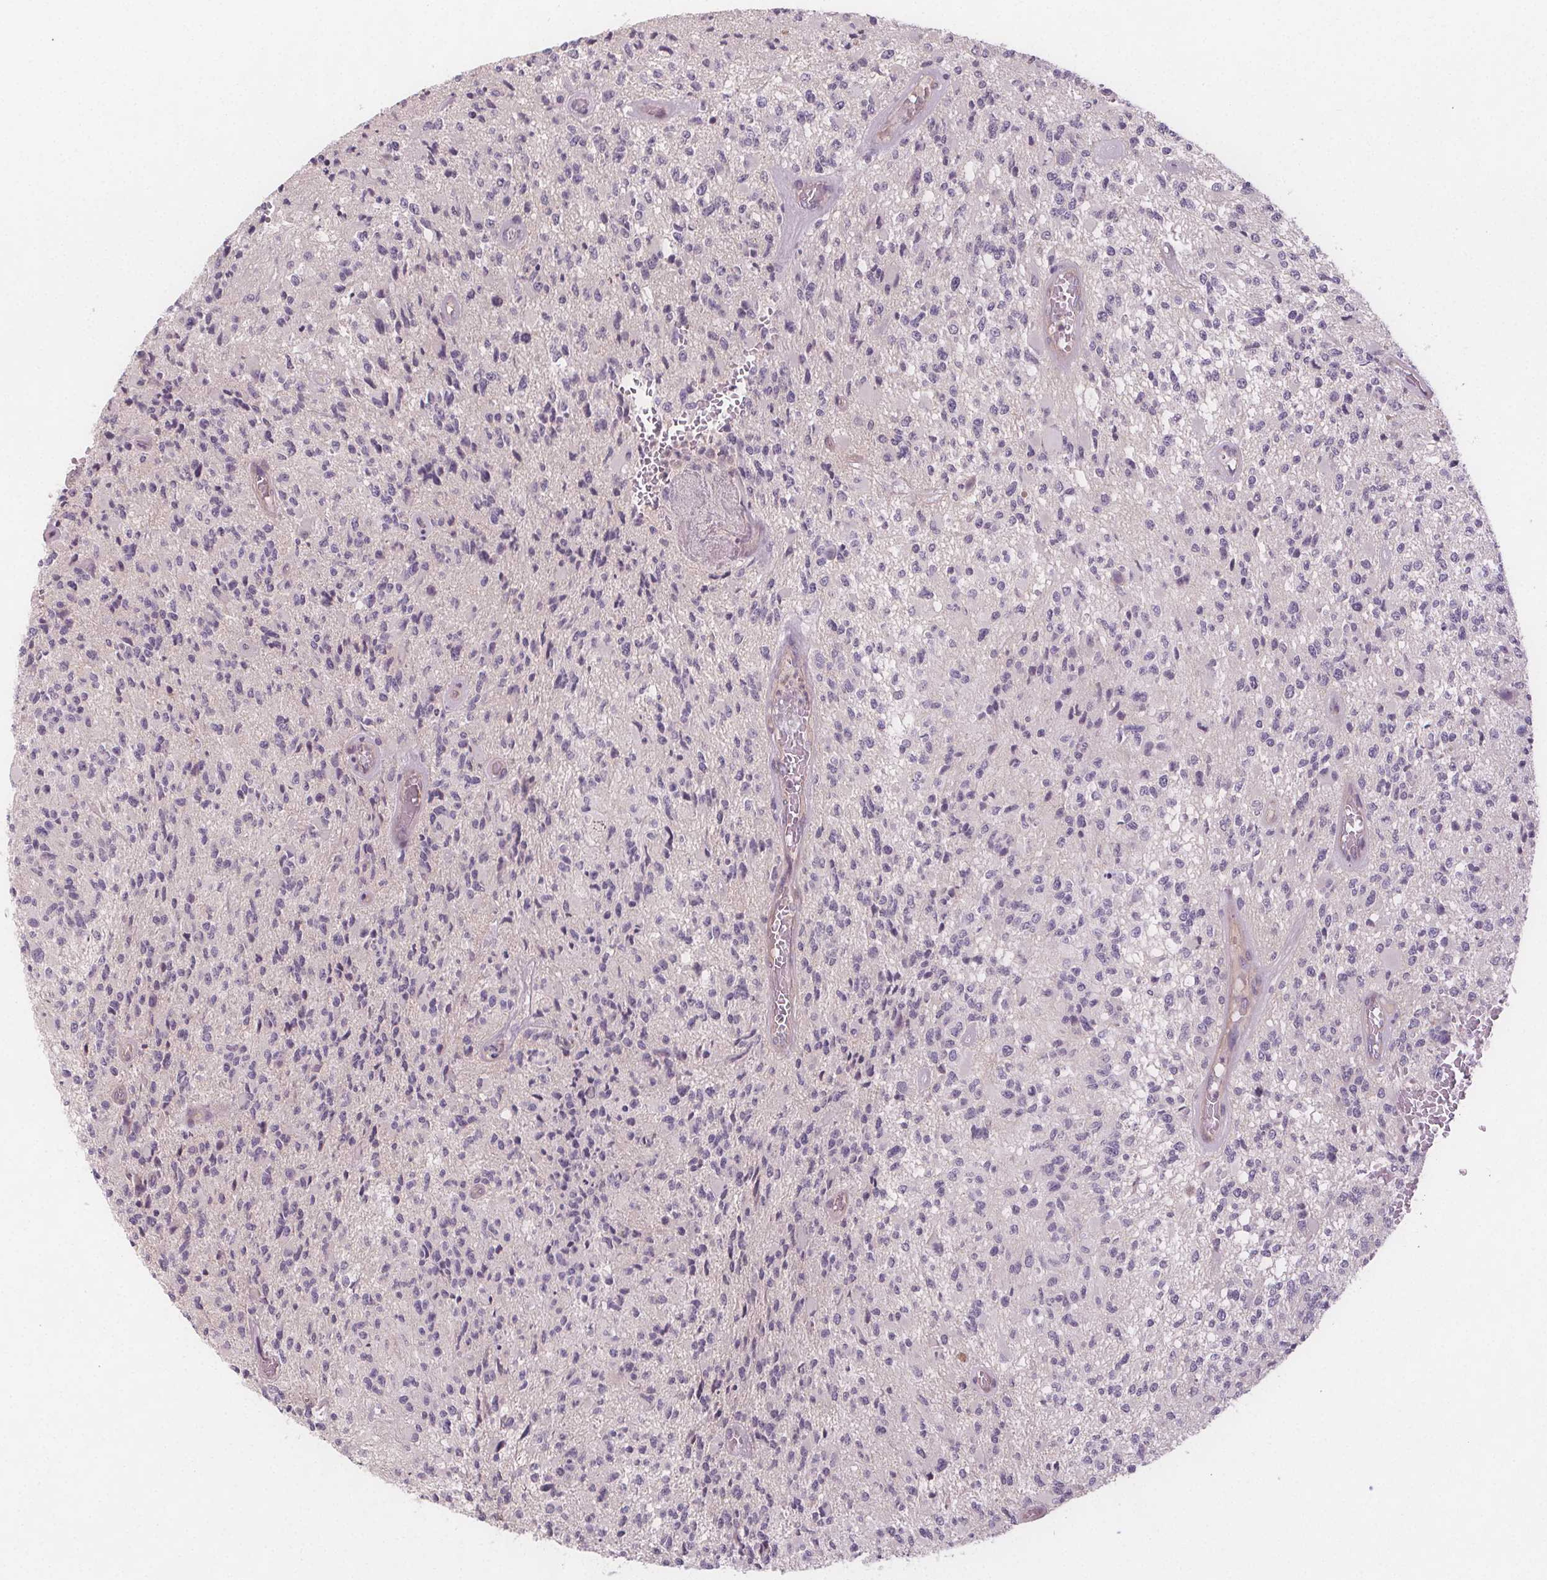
{"staining": {"intensity": "negative", "quantity": "none", "location": "none"}, "tissue": "glioma", "cell_type": "Tumor cells", "image_type": "cancer", "snomed": [{"axis": "morphology", "description": "Glioma, malignant, High grade"}, {"axis": "topography", "description": "Brain"}], "caption": "Immunohistochemistry of human malignant high-grade glioma shows no positivity in tumor cells. (Brightfield microscopy of DAB immunohistochemistry at high magnification).", "gene": "VNN1", "patient": {"sex": "female", "age": 63}}